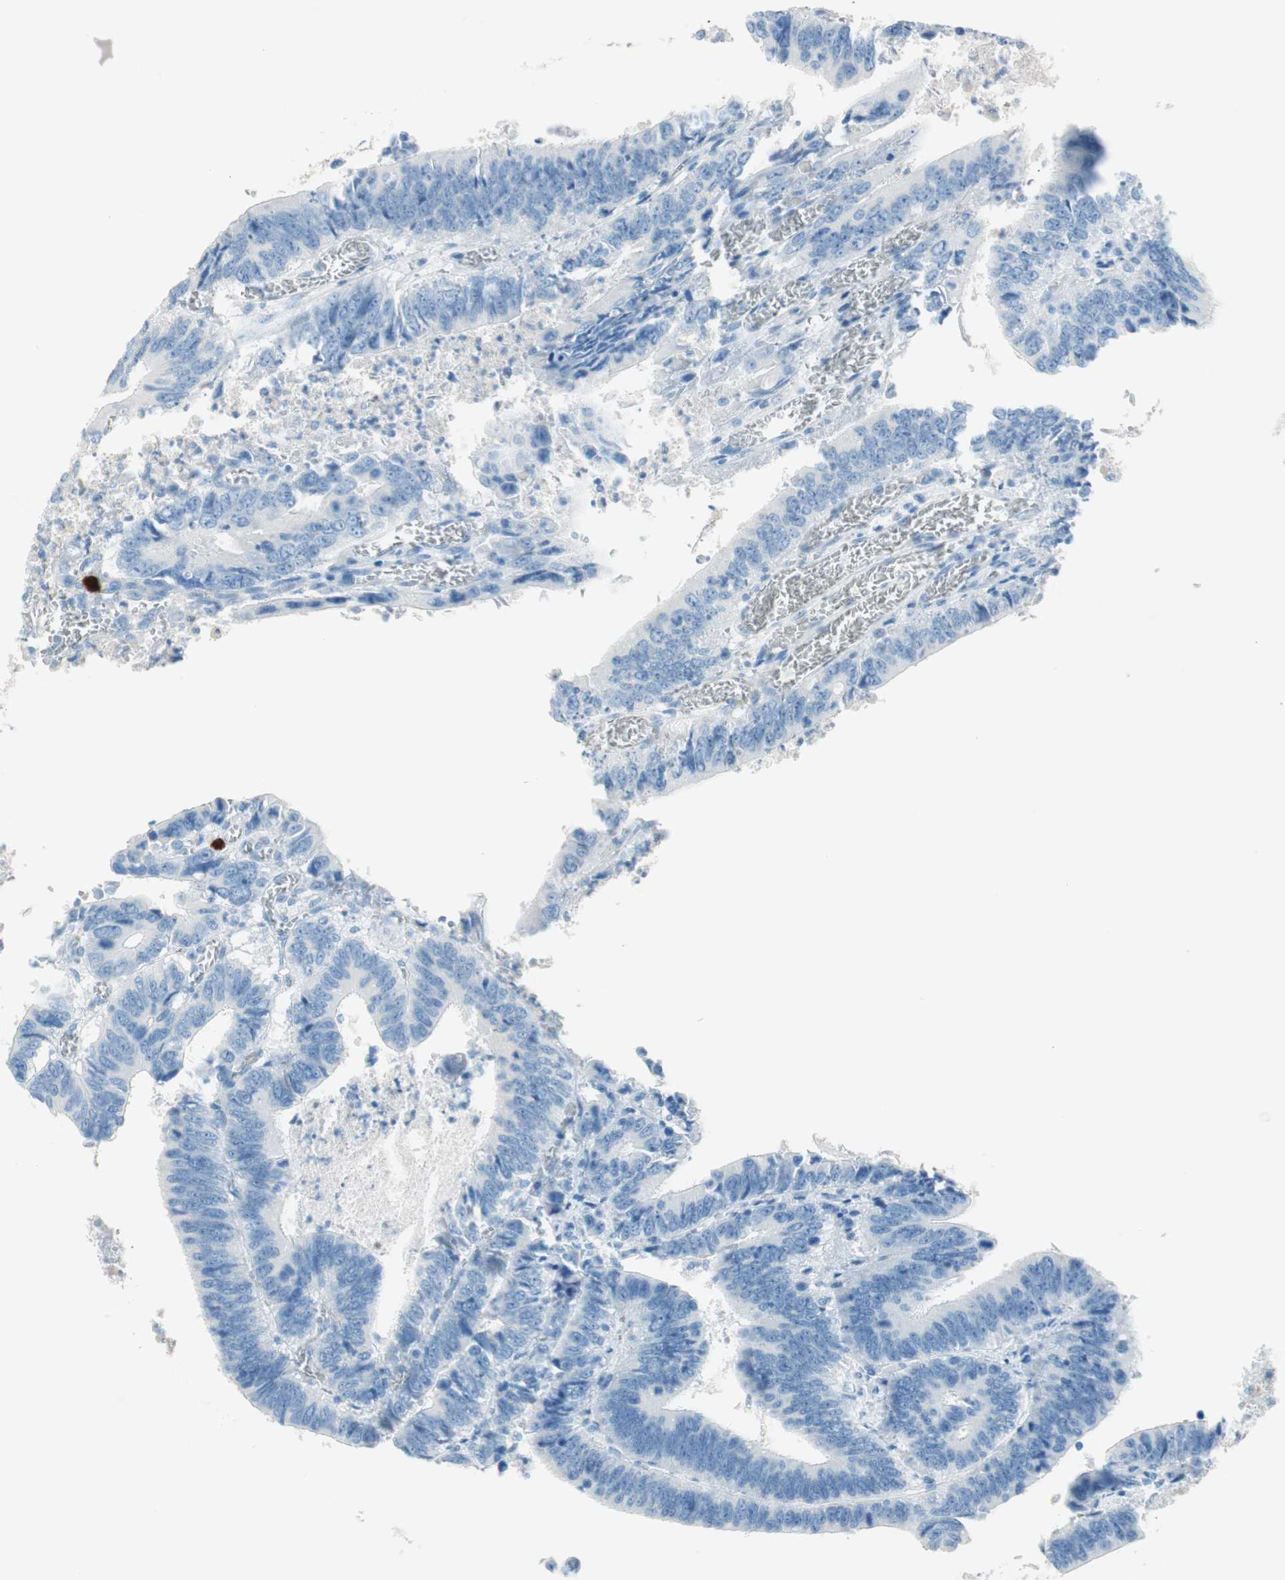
{"staining": {"intensity": "negative", "quantity": "none", "location": "none"}, "tissue": "colorectal cancer", "cell_type": "Tumor cells", "image_type": "cancer", "snomed": [{"axis": "morphology", "description": "Adenocarcinoma, NOS"}, {"axis": "topography", "description": "Colon"}], "caption": "IHC histopathology image of neoplastic tissue: human colorectal cancer stained with DAB (3,3'-diaminobenzidine) demonstrates no significant protein expression in tumor cells. (Immunohistochemistry (ihc), brightfield microscopy, high magnification).", "gene": "HPGD", "patient": {"sex": "male", "age": 72}}